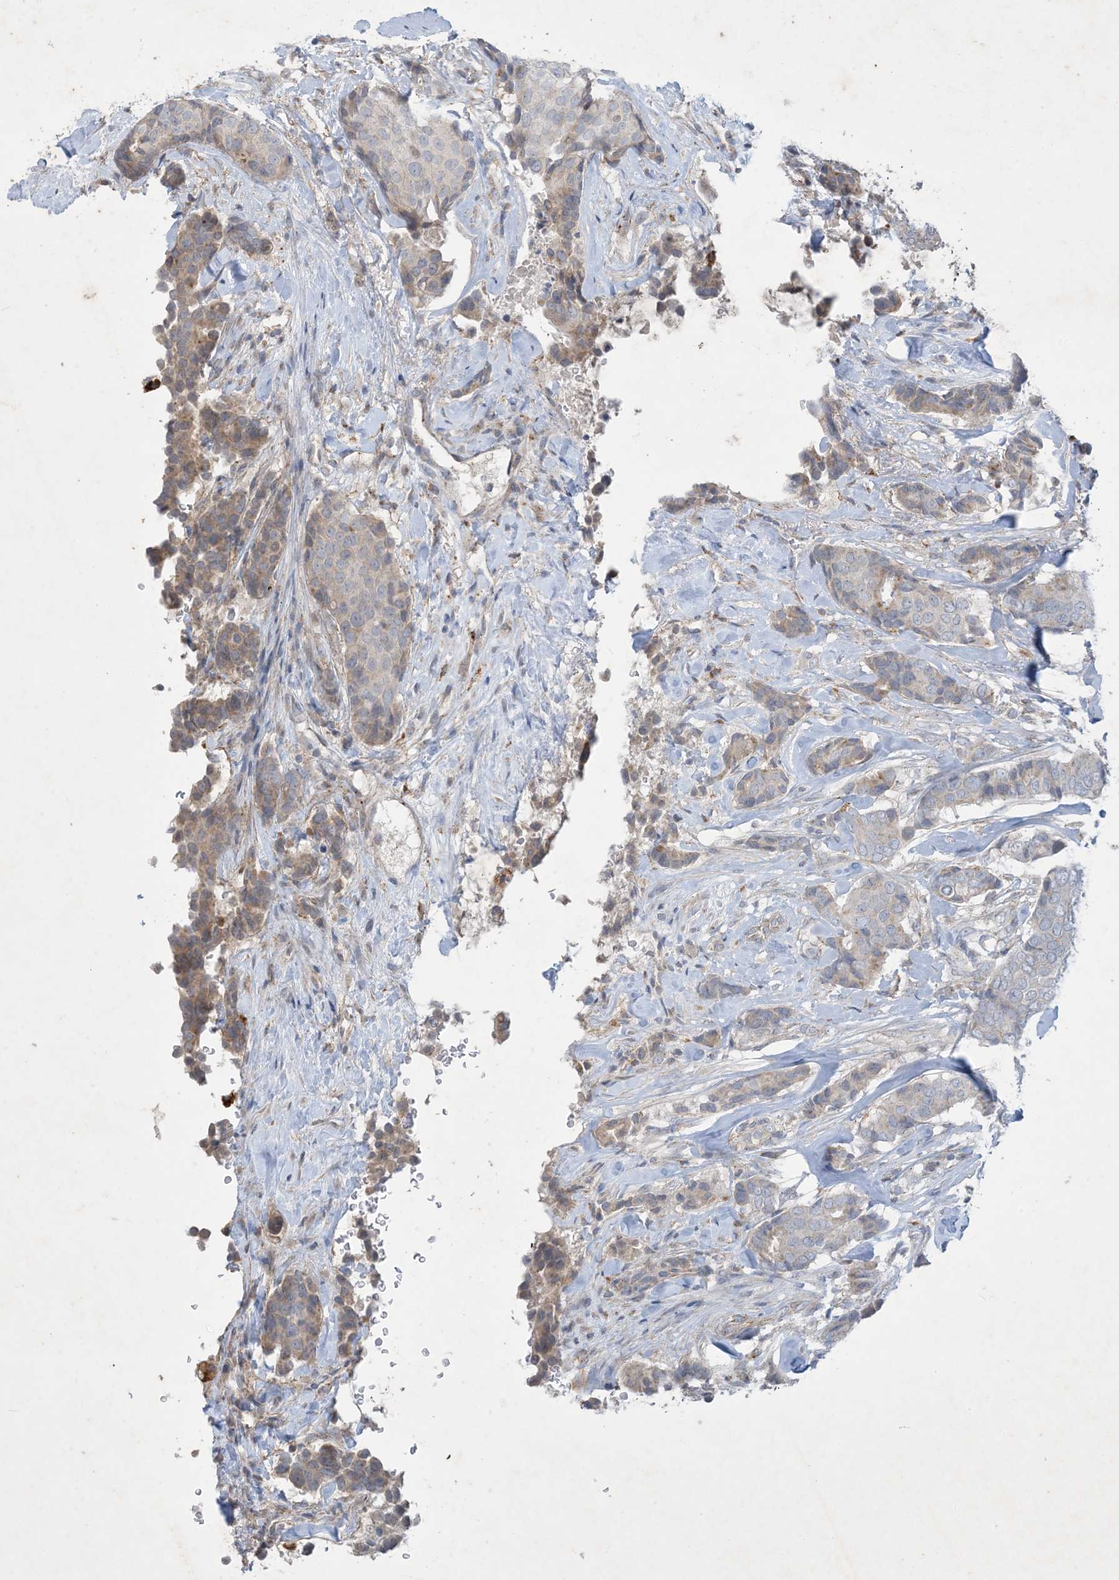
{"staining": {"intensity": "weak", "quantity": "25%-75%", "location": "cytoplasmic/membranous"}, "tissue": "breast cancer", "cell_type": "Tumor cells", "image_type": "cancer", "snomed": [{"axis": "morphology", "description": "Duct carcinoma"}, {"axis": "topography", "description": "Breast"}], "caption": "An image of human intraductal carcinoma (breast) stained for a protein displays weak cytoplasmic/membranous brown staining in tumor cells. (DAB IHC with brightfield microscopy, high magnification).", "gene": "MRPS18A", "patient": {"sex": "female", "age": 75}}